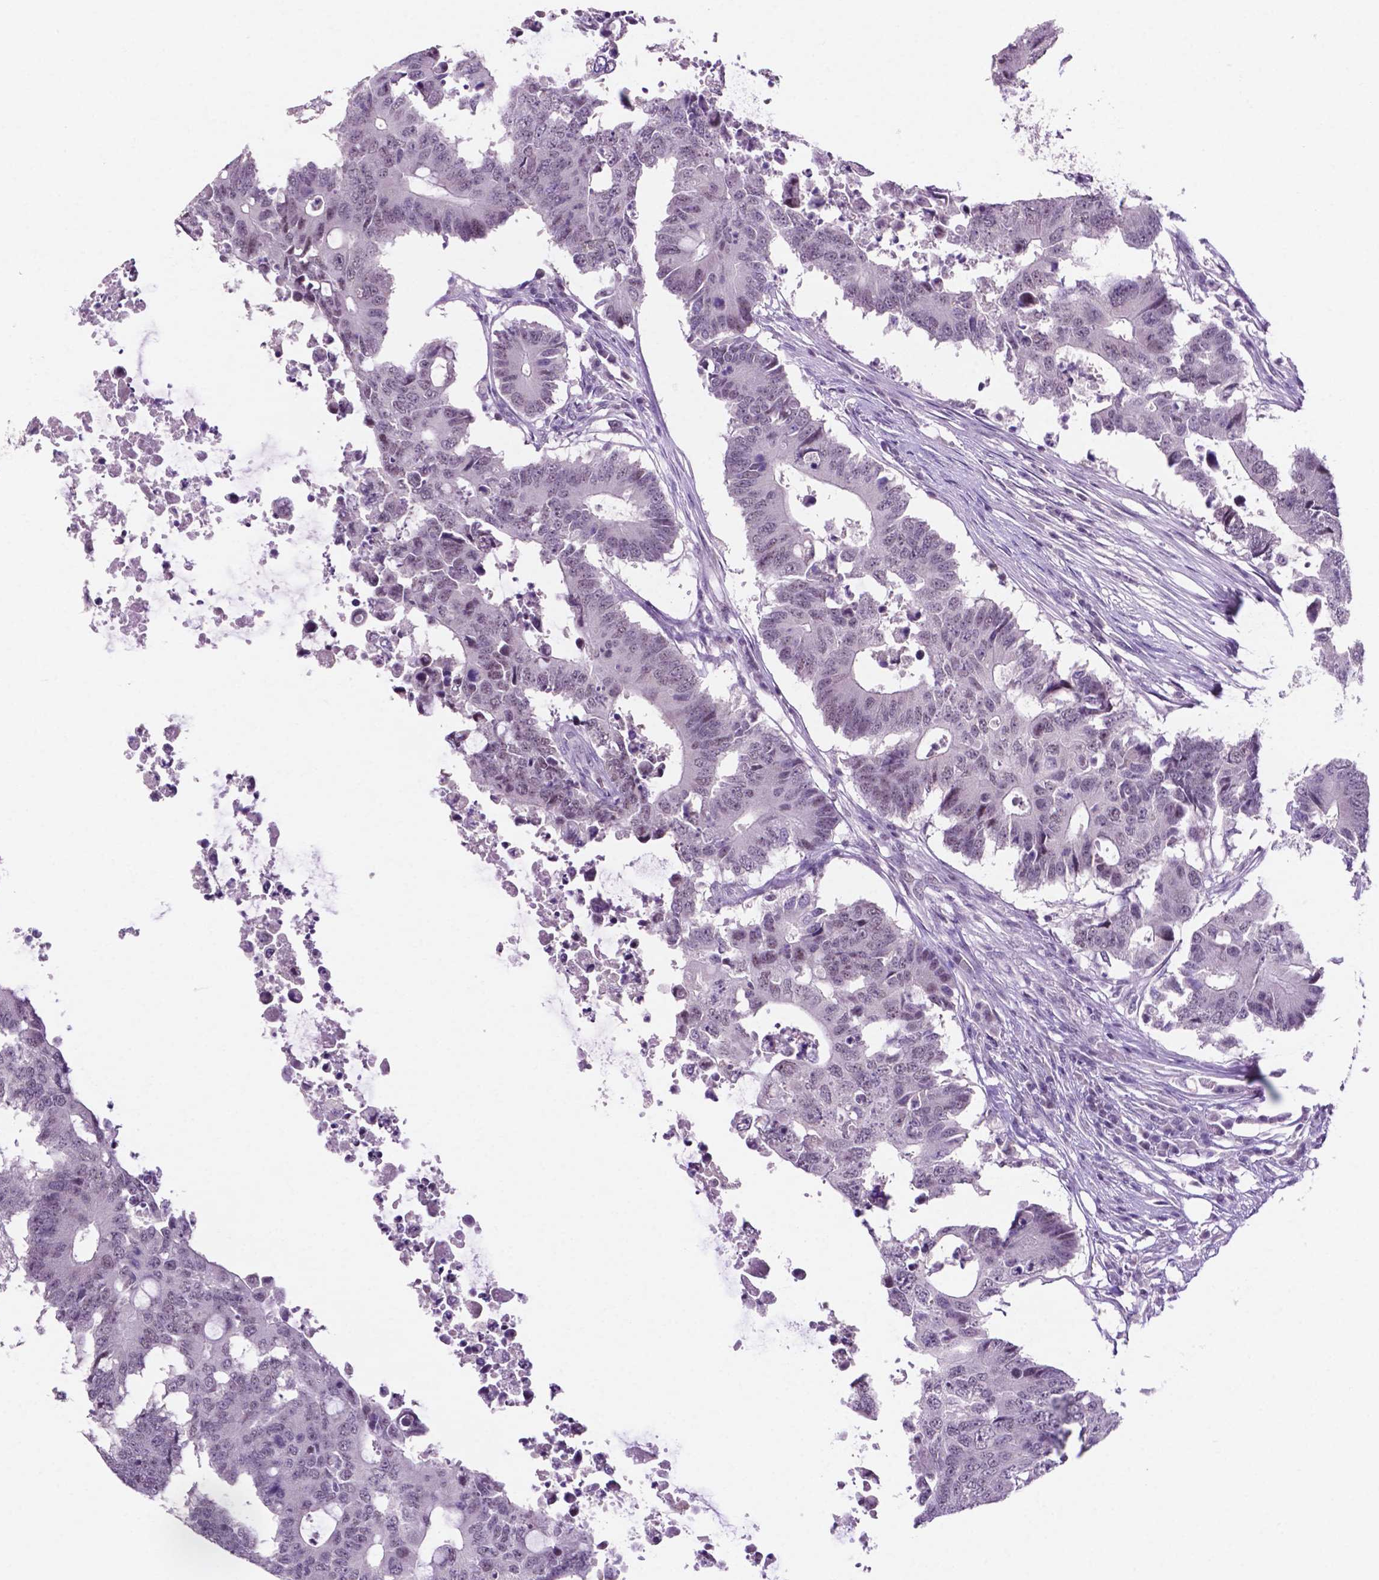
{"staining": {"intensity": "negative", "quantity": "none", "location": "none"}, "tissue": "colorectal cancer", "cell_type": "Tumor cells", "image_type": "cancer", "snomed": [{"axis": "morphology", "description": "Adenocarcinoma, NOS"}, {"axis": "topography", "description": "Colon"}], "caption": "This is an IHC image of human adenocarcinoma (colorectal). There is no expression in tumor cells.", "gene": "NCOR1", "patient": {"sex": "male", "age": 71}}